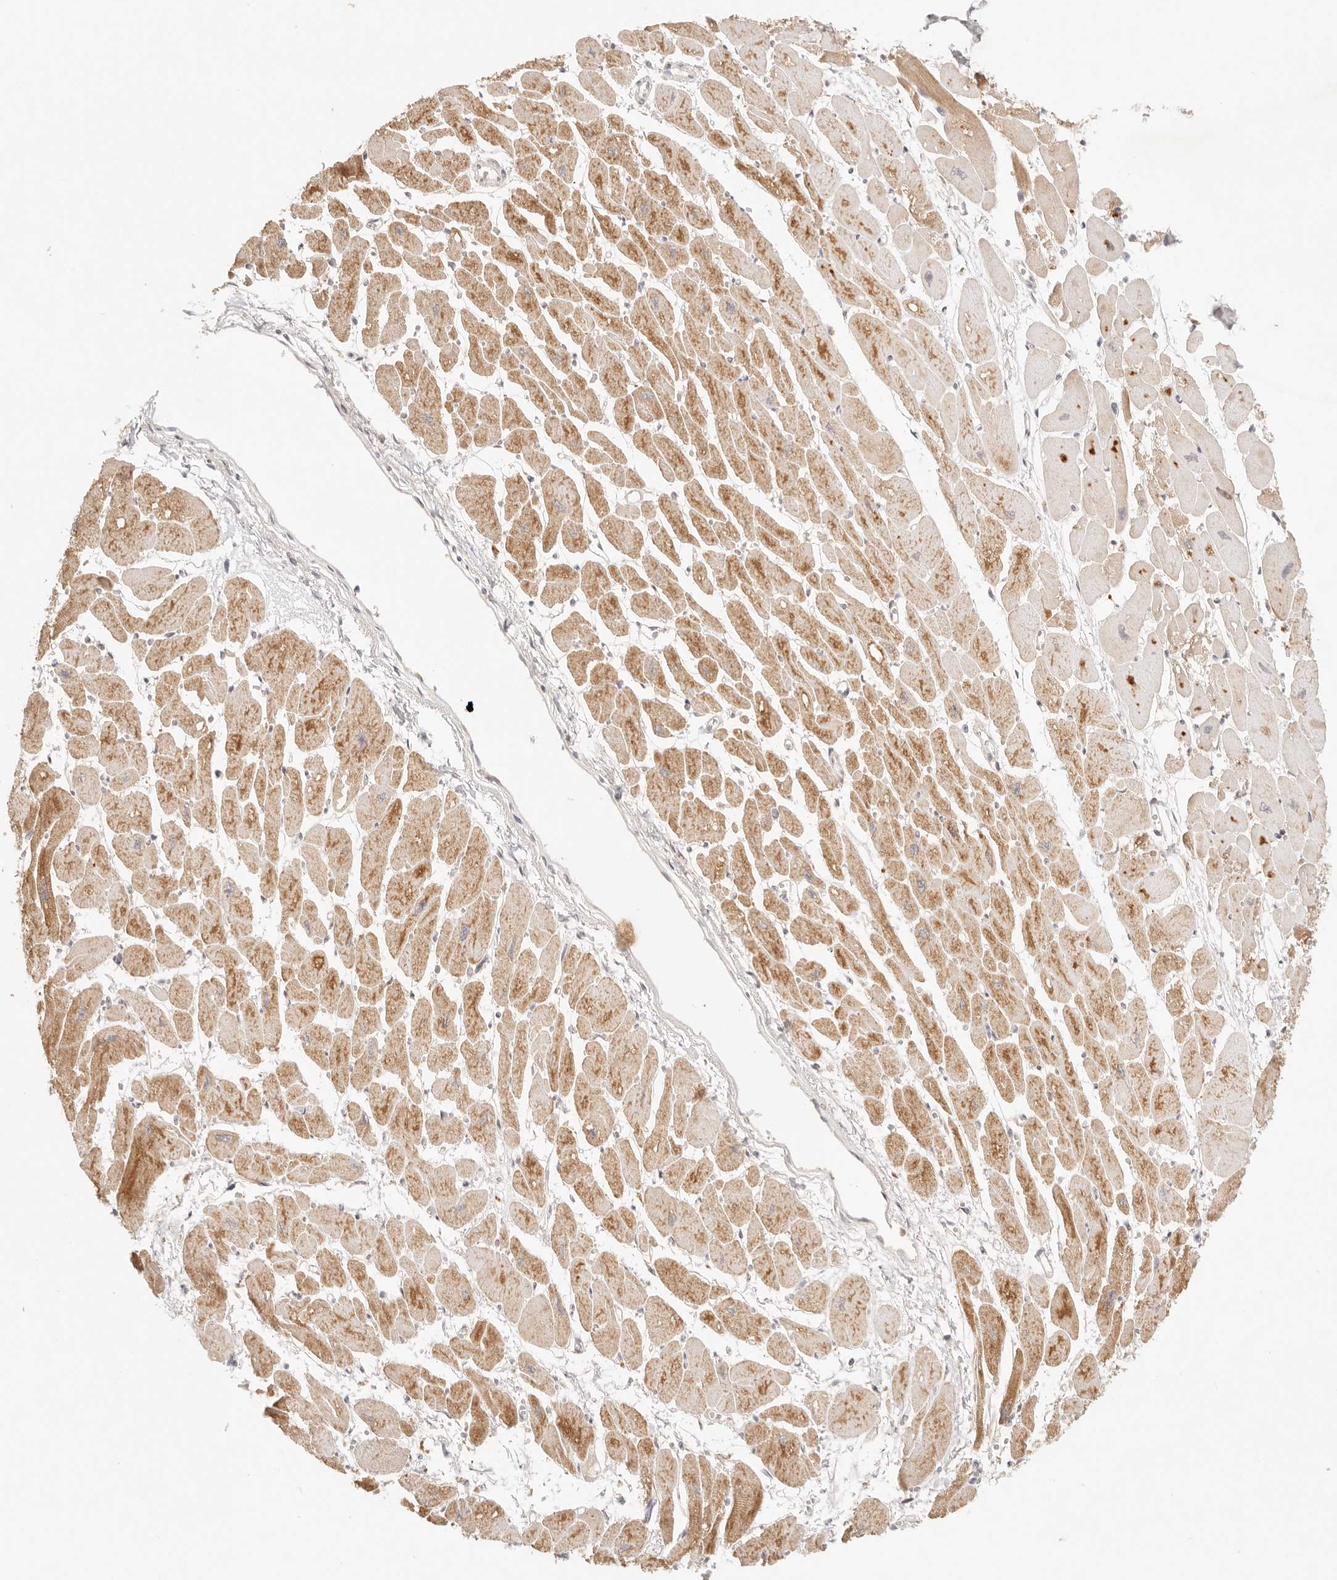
{"staining": {"intensity": "moderate", "quantity": ">75%", "location": "cytoplasmic/membranous"}, "tissue": "heart muscle", "cell_type": "Cardiomyocytes", "image_type": "normal", "snomed": [{"axis": "morphology", "description": "Normal tissue, NOS"}, {"axis": "topography", "description": "Heart"}], "caption": "Immunohistochemical staining of normal human heart muscle shows moderate cytoplasmic/membranous protein expression in about >75% of cardiomyocytes. The protein of interest is shown in brown color, while the nuclei are stained blue.", "gene": "COA6", "patient": {"sex": "female", "age": 54}}